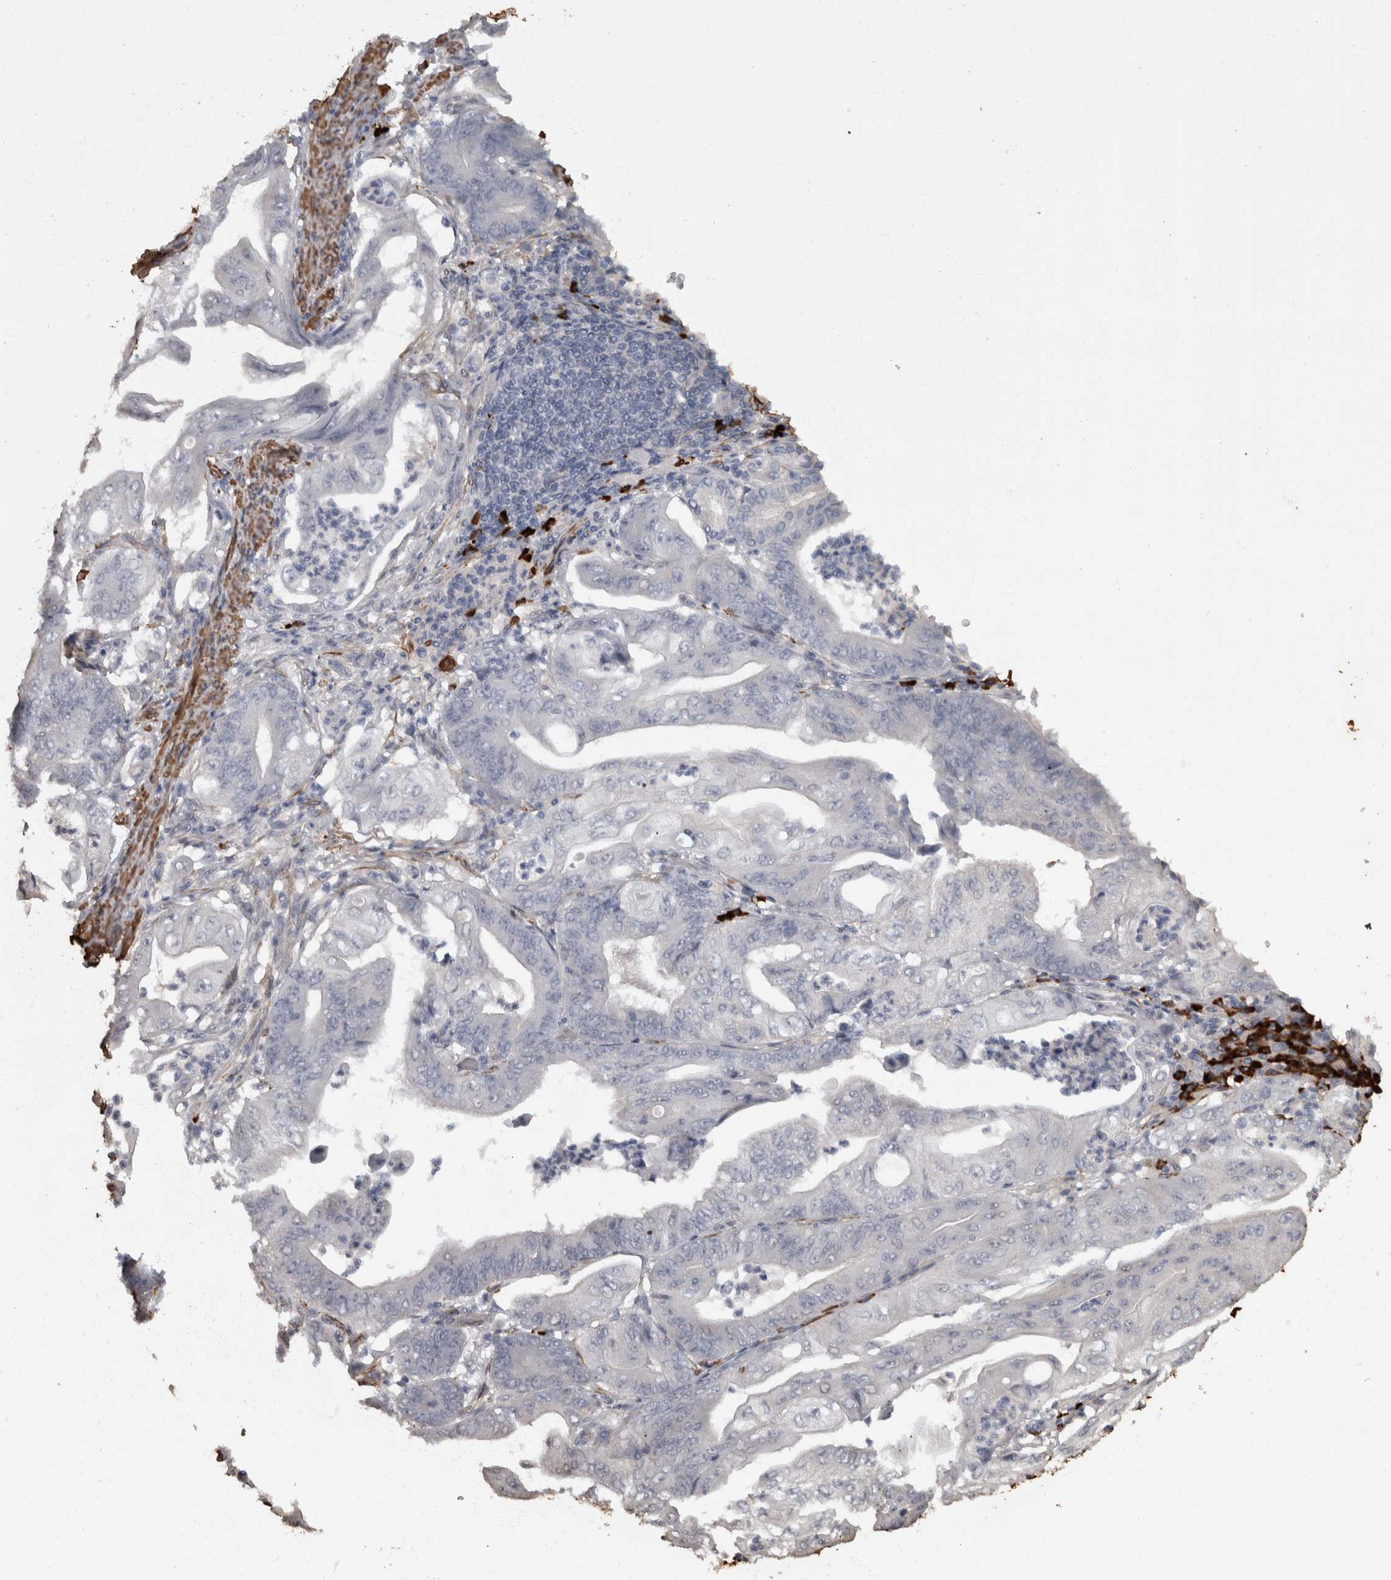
{"staining": {"intensity": "negative", "quantity": "none", "location": "none"}, "tissue": "stomach cancer", "cell_type": "Tumor cells", "image_type": "cancer", "snomed": [{"axis": "morphology", "description": "Adenocarcinoma, NOS"}, {"axis": "topography", "description": "Stomach"}], "caption": "Protein analysis of stomach cancer exhibits no significant expression in tumor cells.", "gene": "MASTL", "patient": {"sex": "female", "age": 73}}